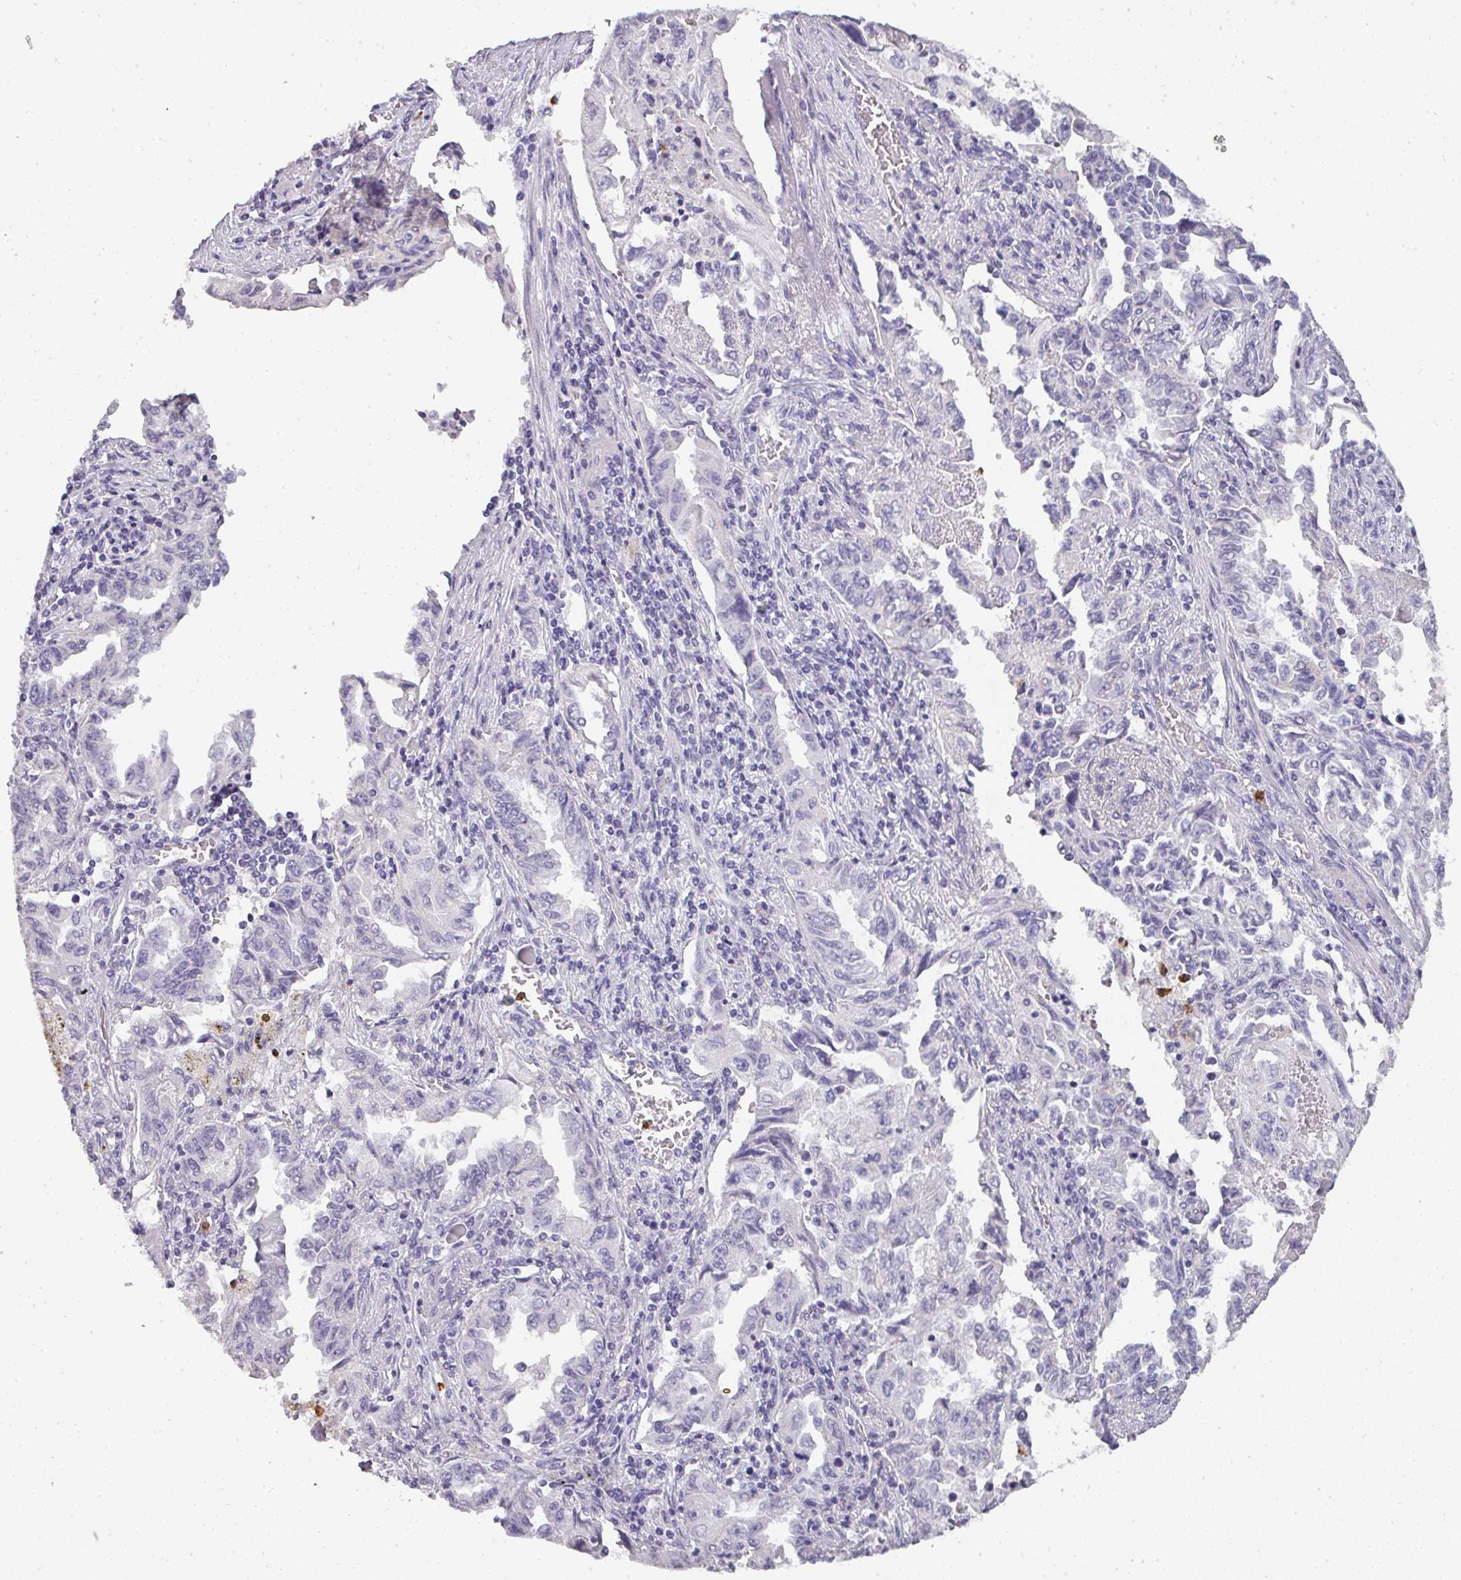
{"staining": {"intensity": "negative", "quantity": "none", "location": "none"}, "tissue": "lung cancer", "cell_type": "Tumor cells", "image_type": "cancer", "snomed": [{"axis": "morphology", "description": "Adenocarcinoma, NOS"}, {"axis": "topography", "description": "Lung"}], "caption": "Image shows no significant protein staining in tumor cells of lung cancer (adenocarcinoma).", "gene": "CAMP", "patient": {"sex": "female", "age": 51}}